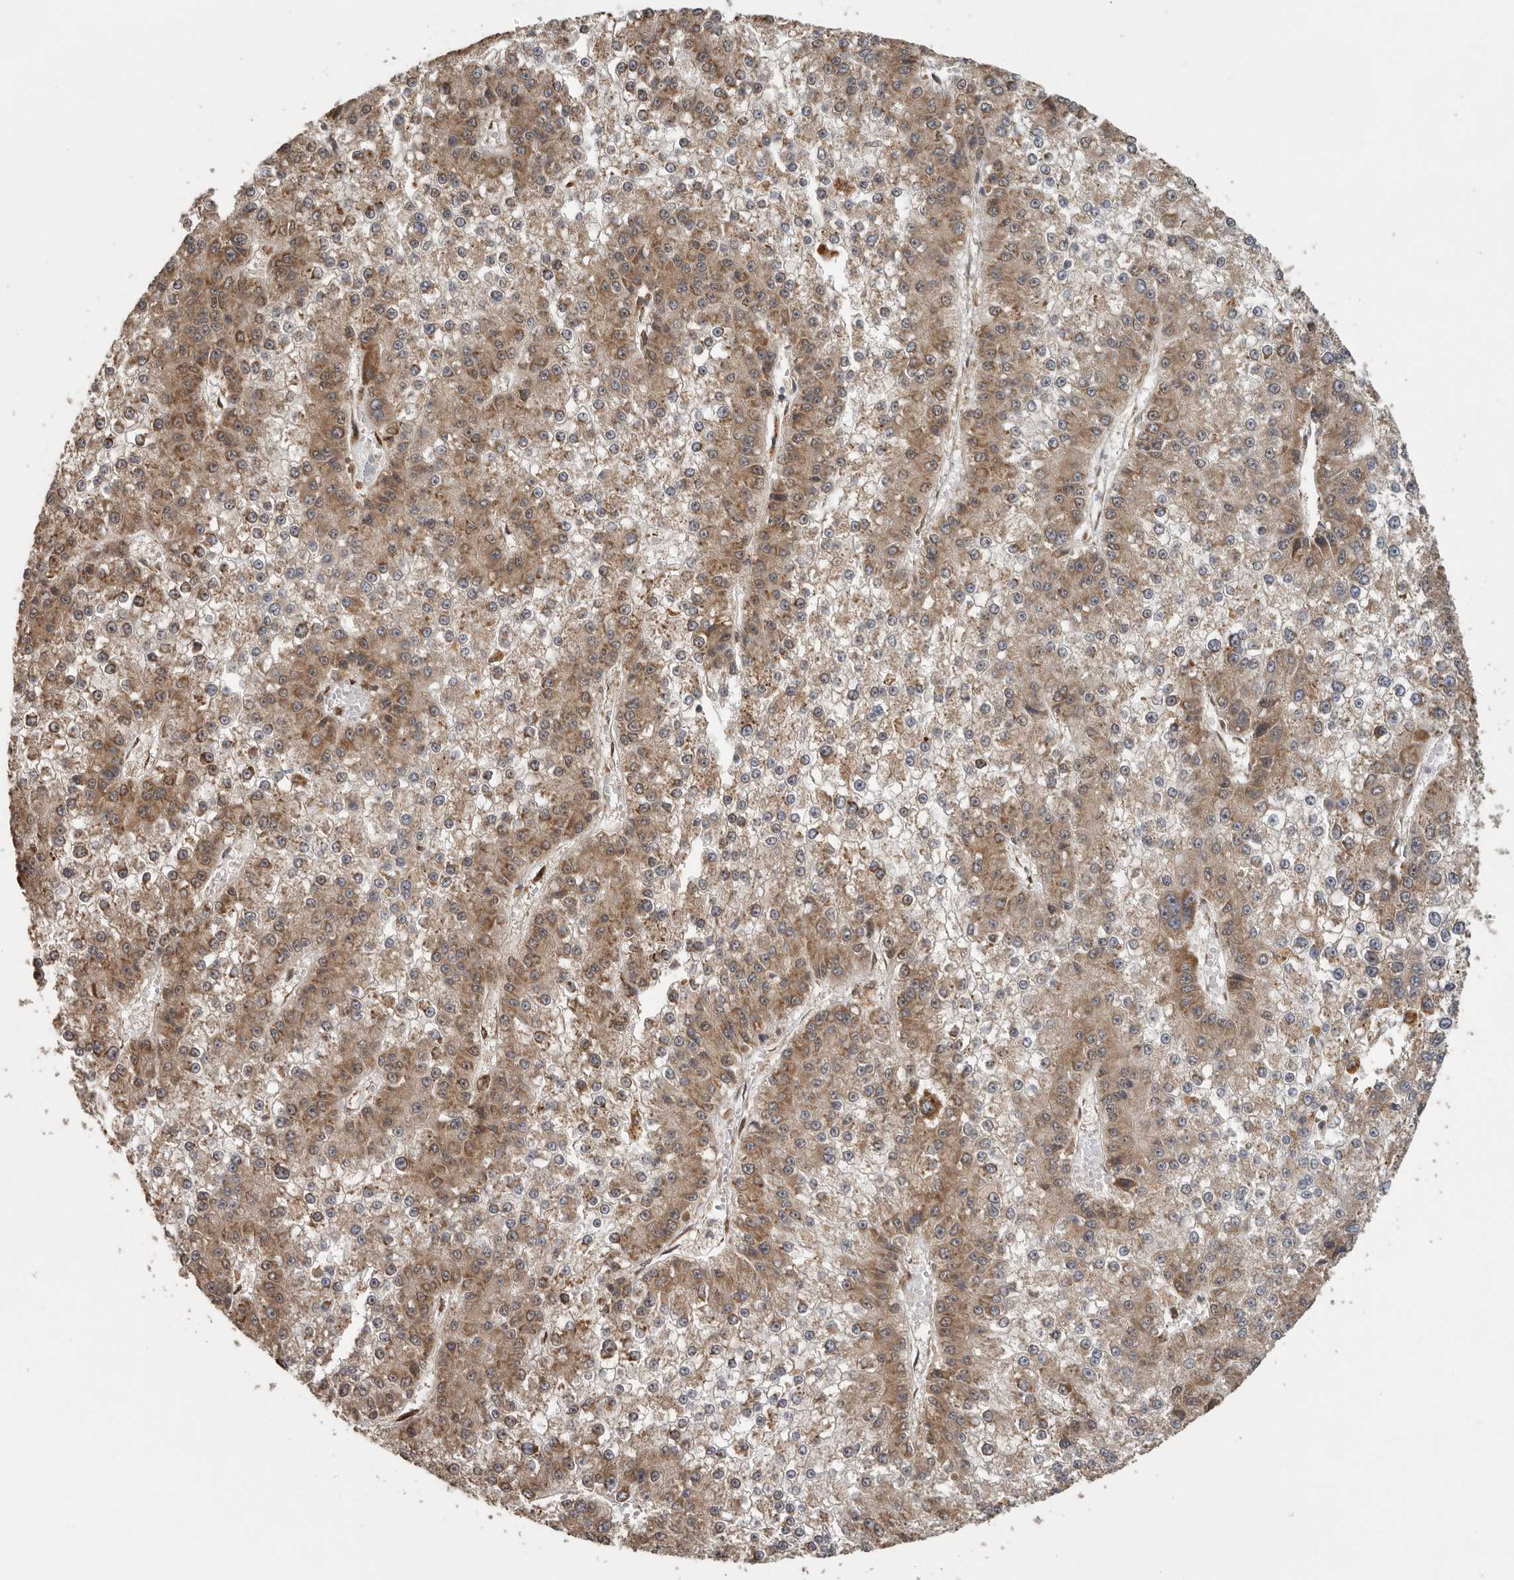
{"staining": {"intensity": "moderate", "quantity": ">75%", "location": "cytoplasmic/membranous"}, "tissue": "liver cancer", "cell_type": "Tumor cells", "image_type": "cancer", "snomed": [{"axis": "morphology", "description": "Carcinoma, Hepatocellular, NOS"}, {"axis": "topography", "description": "Liver"}], "caption": "The image shows staining of liver cancer, revealing moderate cytoplasmic/membranous protein positivity (brown color) within tumor cells.", "gene": "CCT8", "patient": {"sex": "female", "age": 73}}